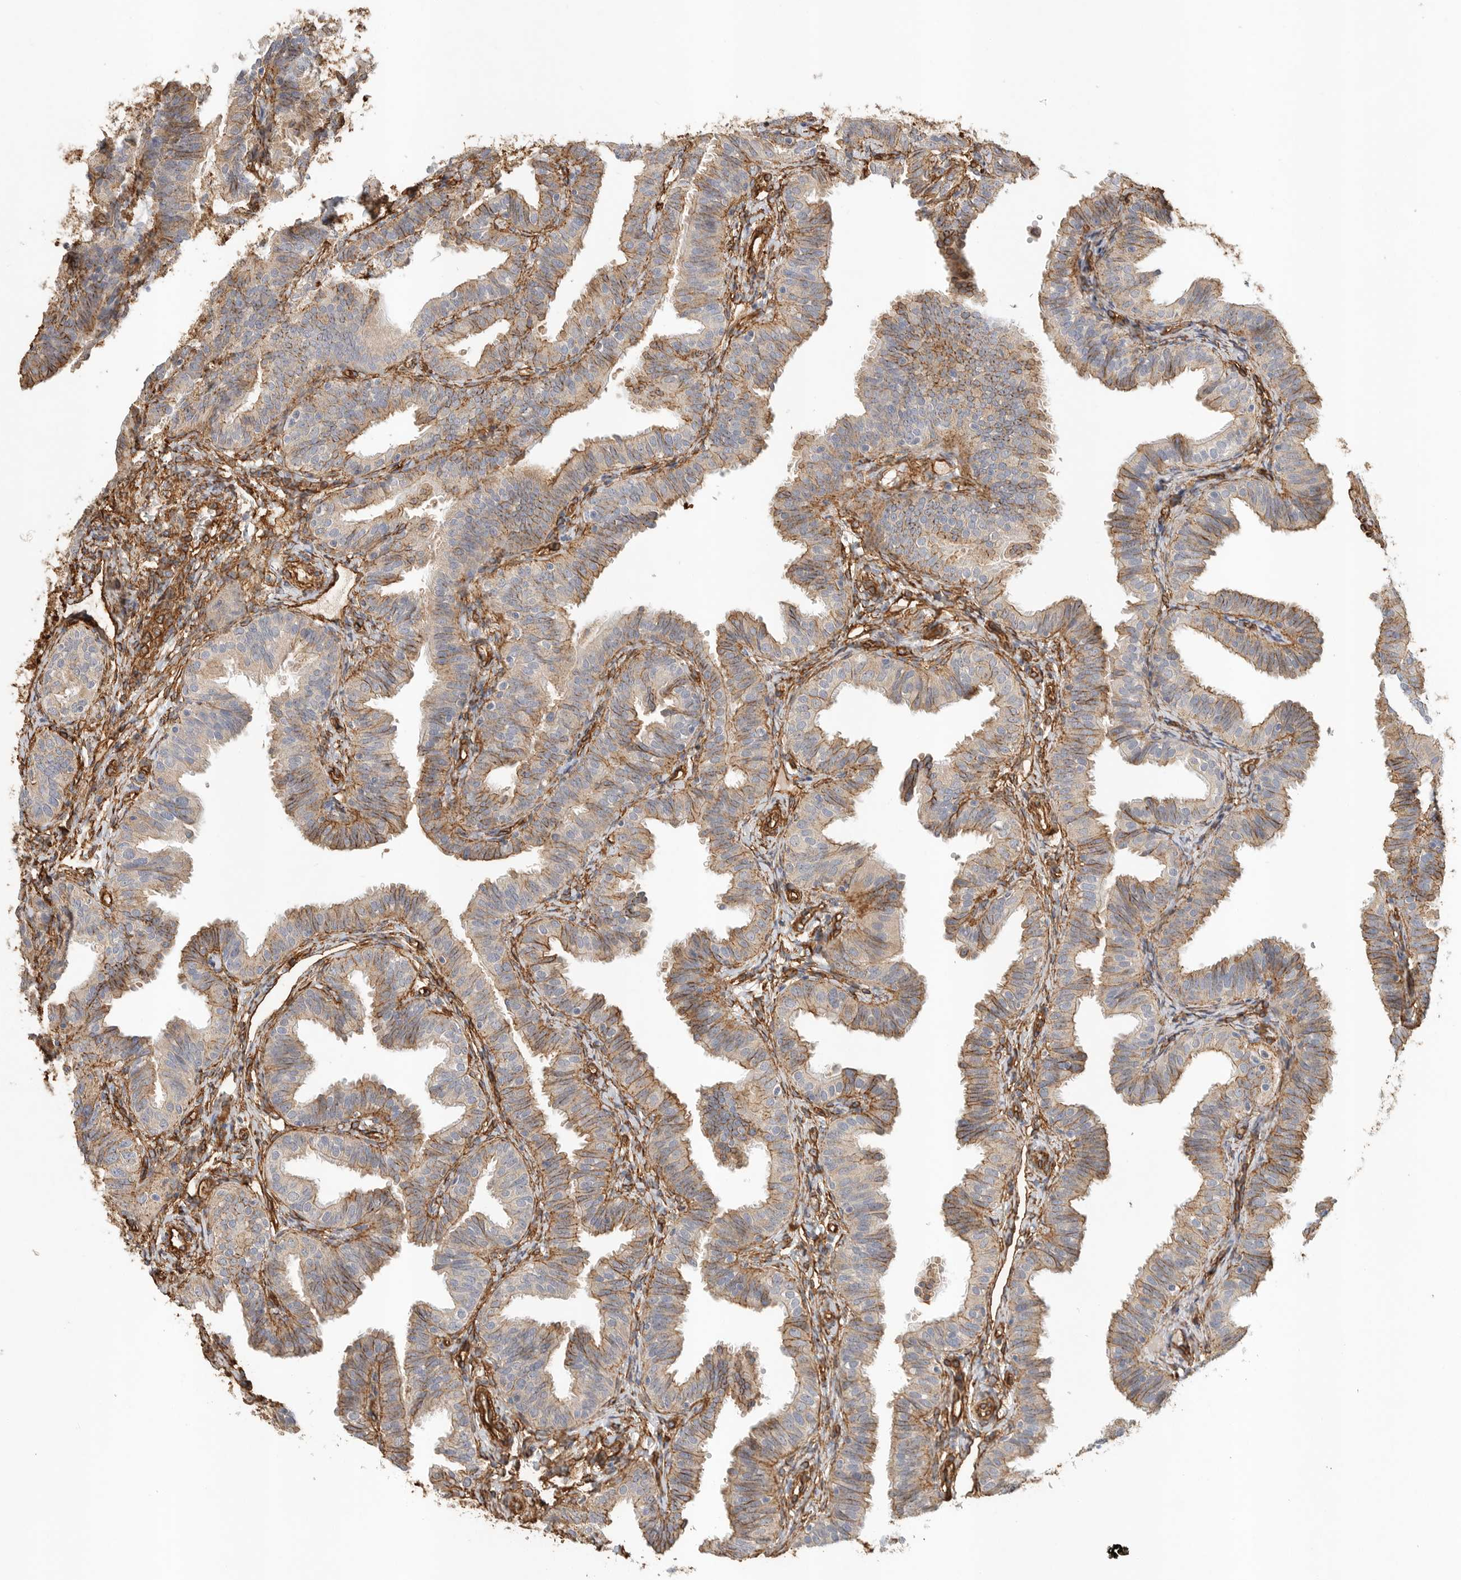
{"staining": {"intensity": "moderate", "quantity": "25%-75%", "location": "cytoplasmic/membranous"}, "tissue": "fallopian tube", "cell_type": "Glandular cells", "image_type": "normal", "snomed": [{"axis": "morphology", "description": "Normal tissue, NOS"}, {"axis": "topography", "description": "Fallopian tube"}], "caption": "The image reveals a brown stain indicating the presence of a protein in the cytoplasmic/membranous of glandular cells in fallopian tube. (Brightfield microscopy of DAB IHC at high magnification).", "gene": "JMJD4", "patient": {"sex": "female", "age": 35}}